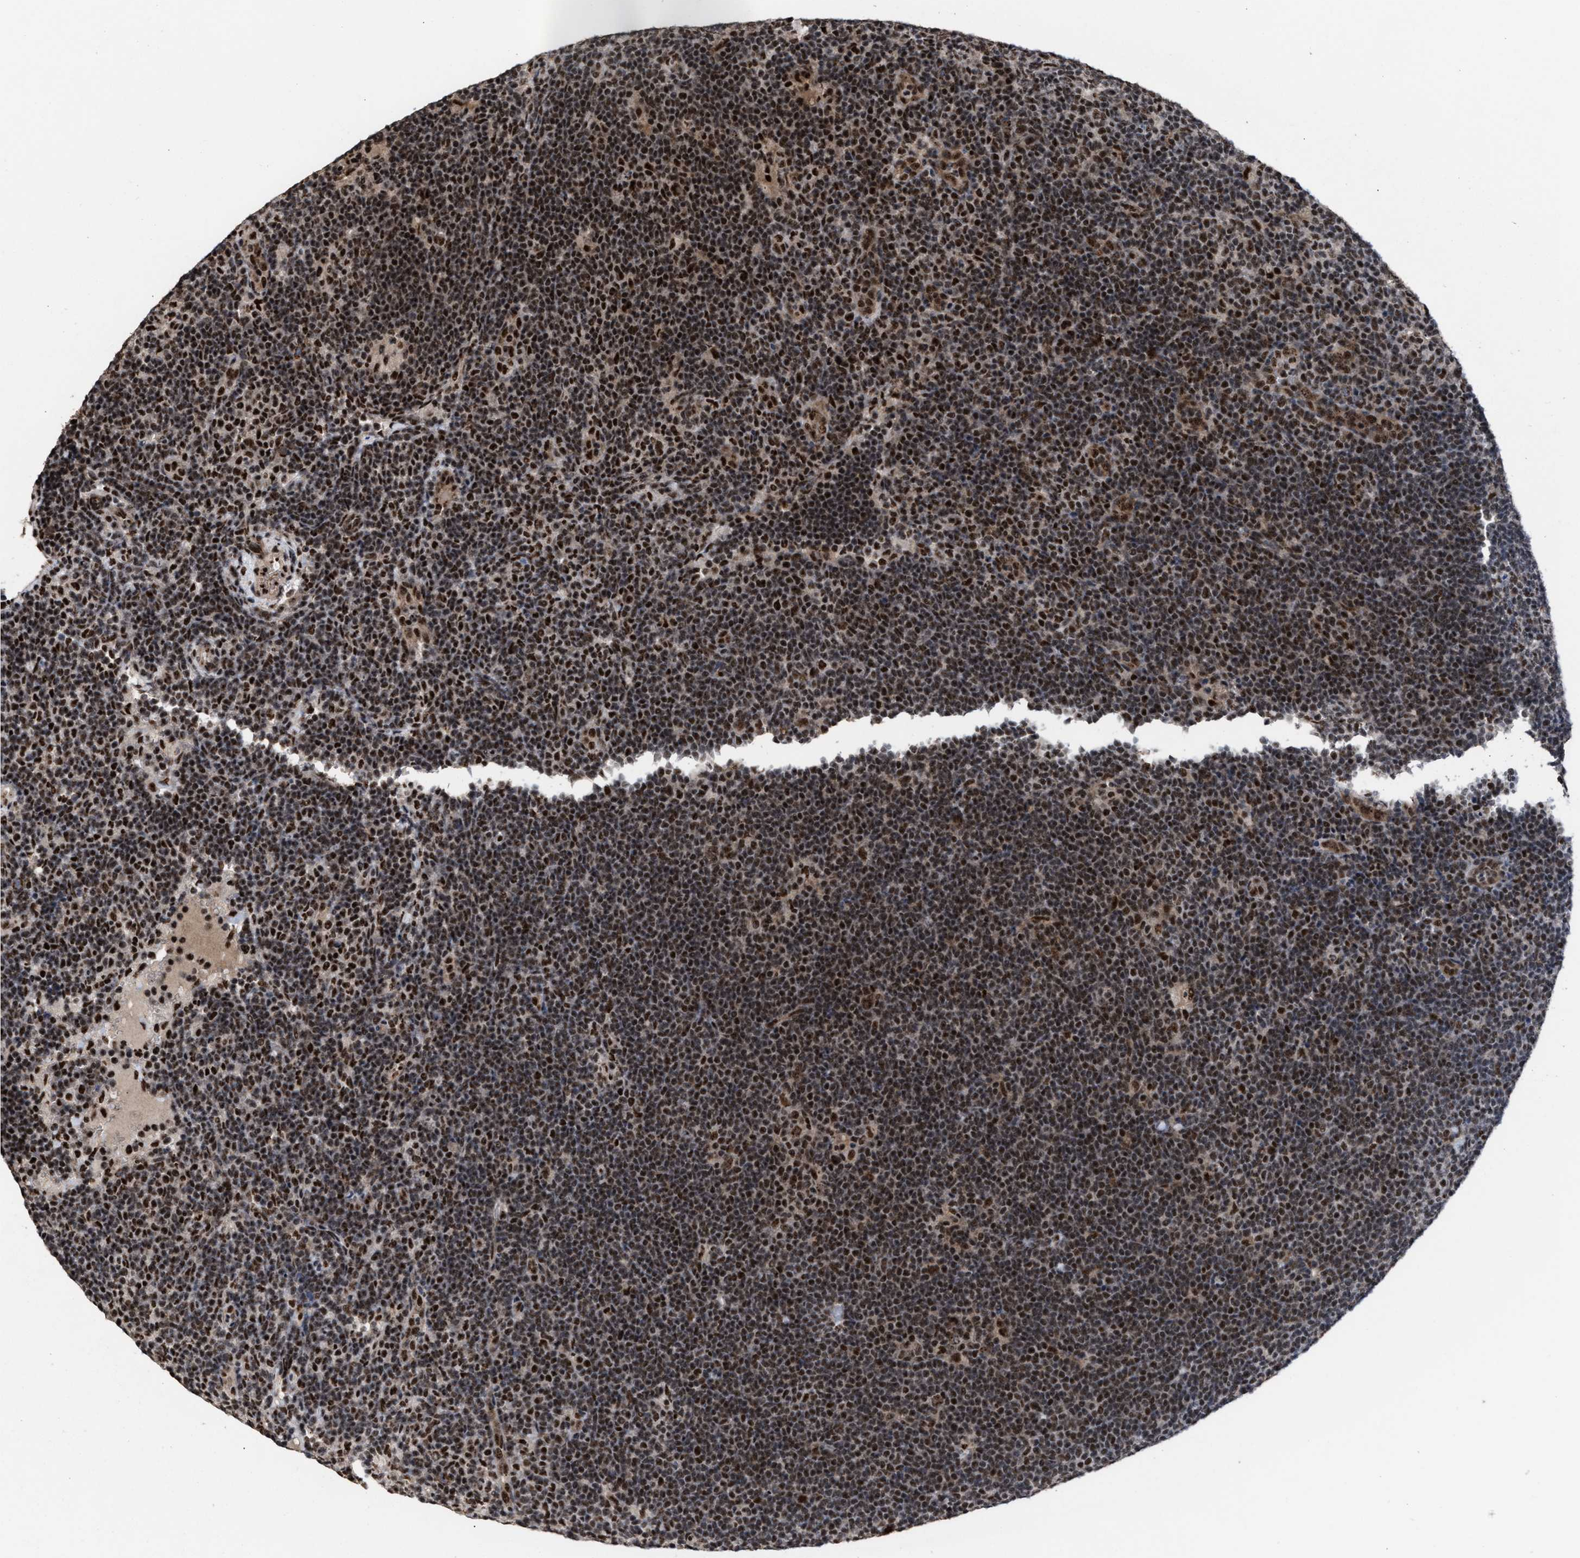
{"staining": {"intensity": "strong", "quantity": ">75%", "location": "nuclear"}, "tissue": "lymphoma", "cell_type": "Tumor cells", "image_type": "cancer", "snomed": [{"axis": "morphology", "description": "Hodgkin's disease, NOS"}, {"axis": "topography", "description": "Lymph node"}], "caption": "The micrograph exhibits staining of Hodgkin's disease, revealing strong nuclear protein expression (brown color) within tumor cells.", "gene": "EIF4A3", "patient": {"sex": "female", "age": 57}}